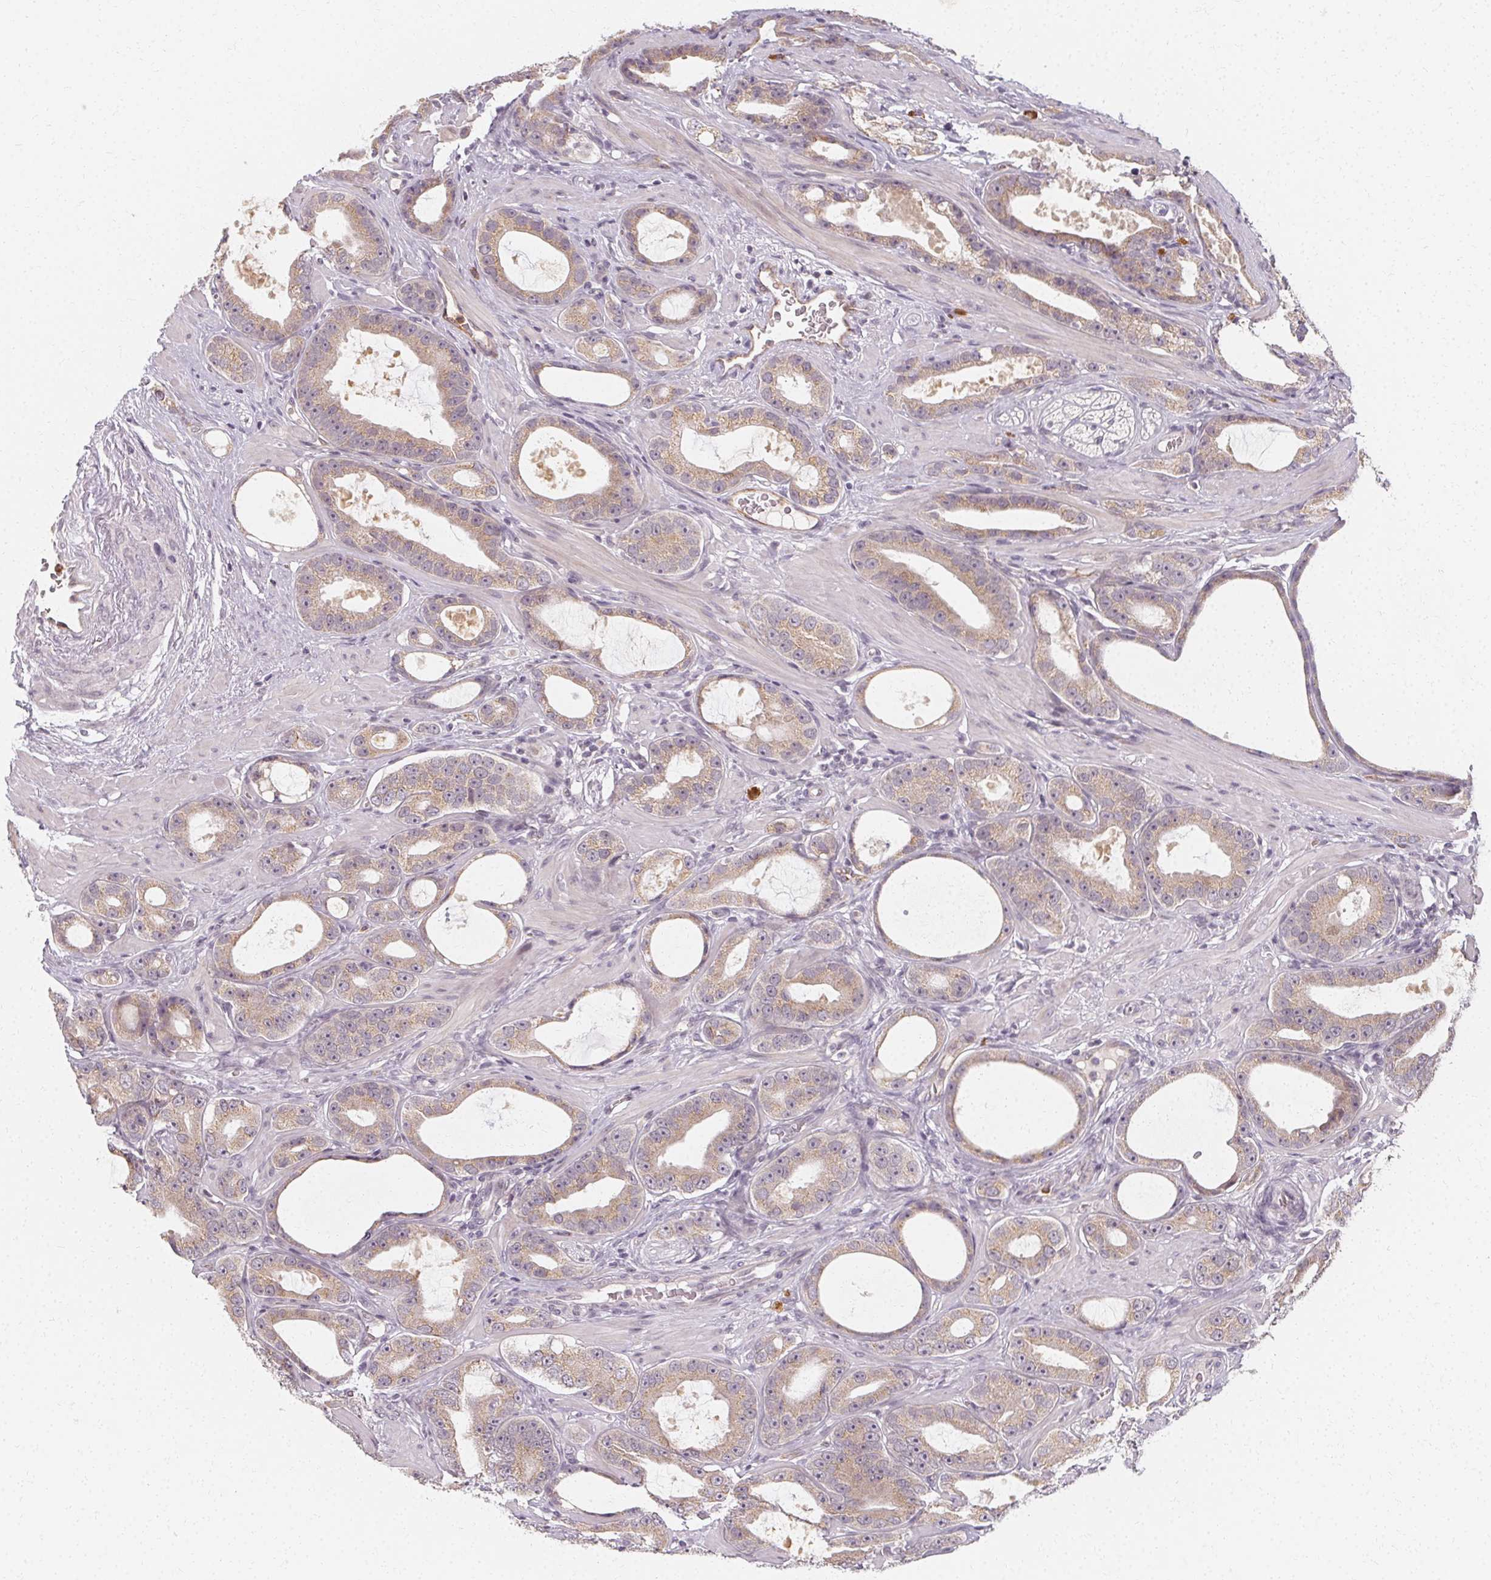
{"staining": {"intensity": "weak", "quantity": ">75%", "location": "cytoplasmic/membranous"}, "tissue": "prostate cancer", "cell_type": "Tumor cells", "image_type": "cancer", "snomed": [{"axis": "morphology", "description": "Adenocarcinoma, High grade"}, {"axis": "topography", "description": "Prostate"}], "caption": "Immunohistochemical staining of human prostate cancer (high-grade adenocarcinoma) shows weak cytoplasmic/membranous protein staining in about >75% of tumor cells.", "gene": "CLCNKB", "patient": {"sex": "male", "age": 65}}